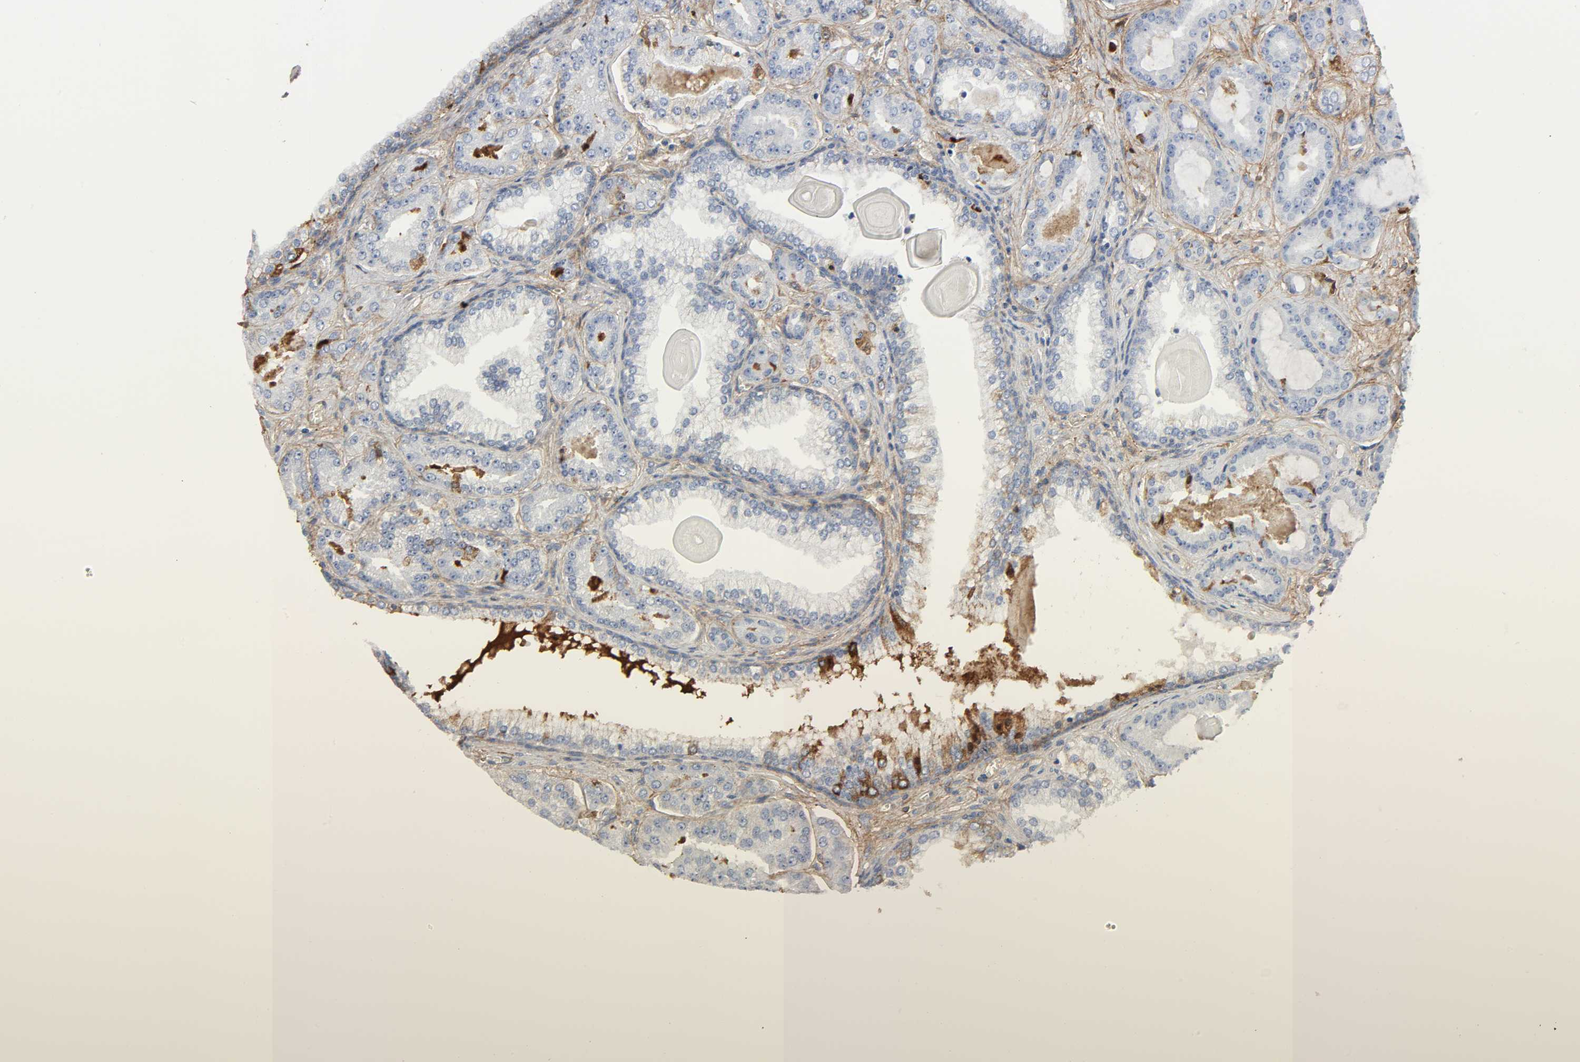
{"staining": {"intensity": "strong", "quantity": "<25%", "location": "cytoplasmic/membranous"}, "tissue": "prostate cancer", "cell_type": "Tumor cells", "image_type": "cancer", "snomed": [{"axis": "morphology", "description": "Adenocarcinoma, Low grade"}, {"axis": "topography", "description": "Prostate"}], "caption": "Prostate cancer tissue displays strong cytoplasmic/membranous positivity in about <25% of tumor cells Using DAB (3,3'-diaminobenzidine) (brown) and hematoxylin (blue) stains, captured at high magnification using brightfield microscopy.", "gene": "C3", "patient": {"sex": "male", "age": 59}}